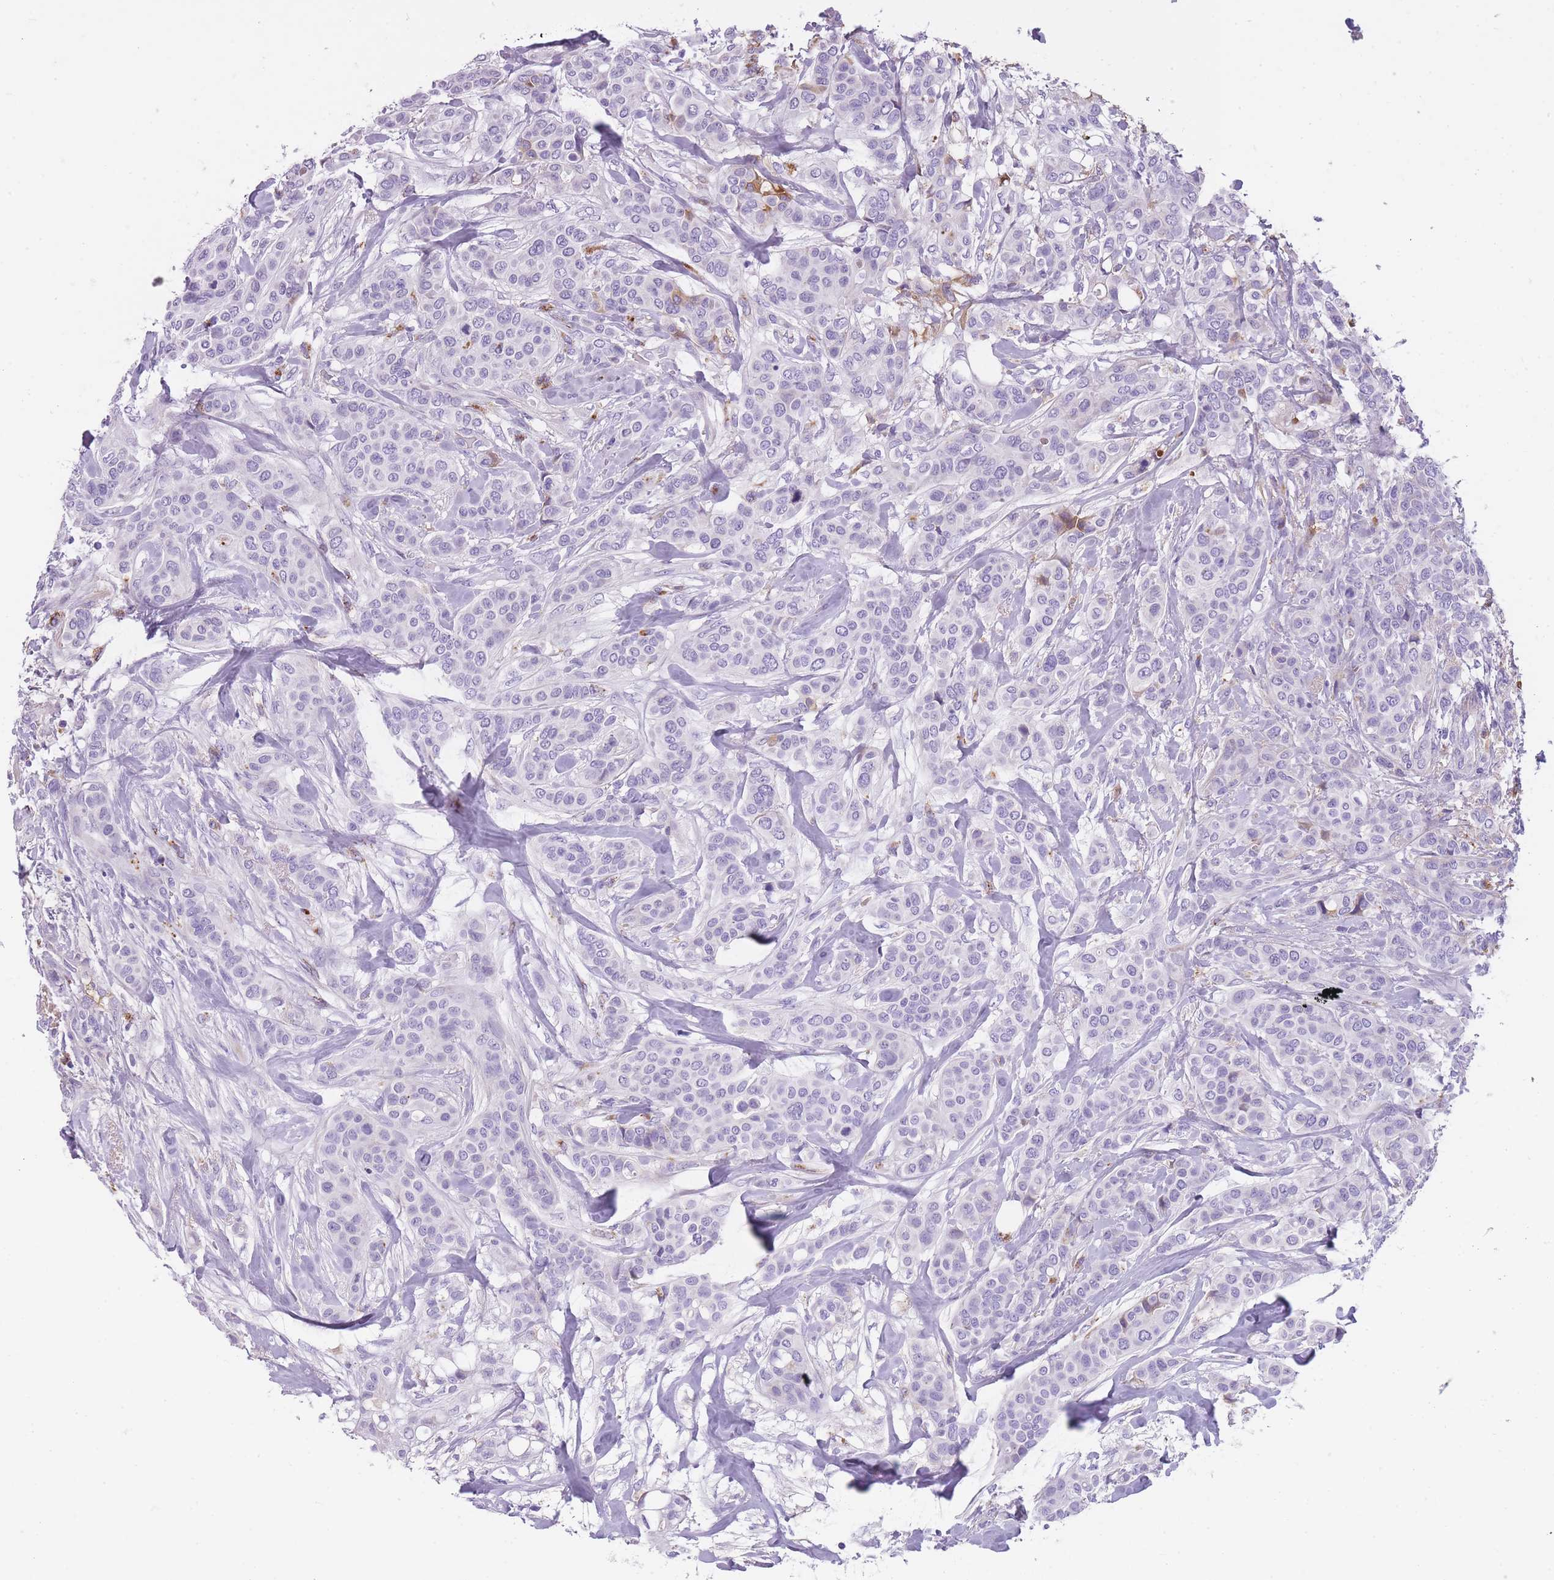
{"staining": {"intensity": "negative", "quantity": "none", "location": "none"}, "tissue": "breast cancer", "cell_type": "Tumor cells", "image_type": "cancer", "snomed": [{"axis": "morphology", "description": "Lobular carcinoma"}, {"axis": "topography", "description": "Breast"}], "caption": "High power microscopy photomicrograph of an IHC photomicrograph of lobular carcinoma (breast), revealing no significant positivity in tumor cells.", "gene": "GNAT1", "patient": {"sex": "female", "age": 51}}